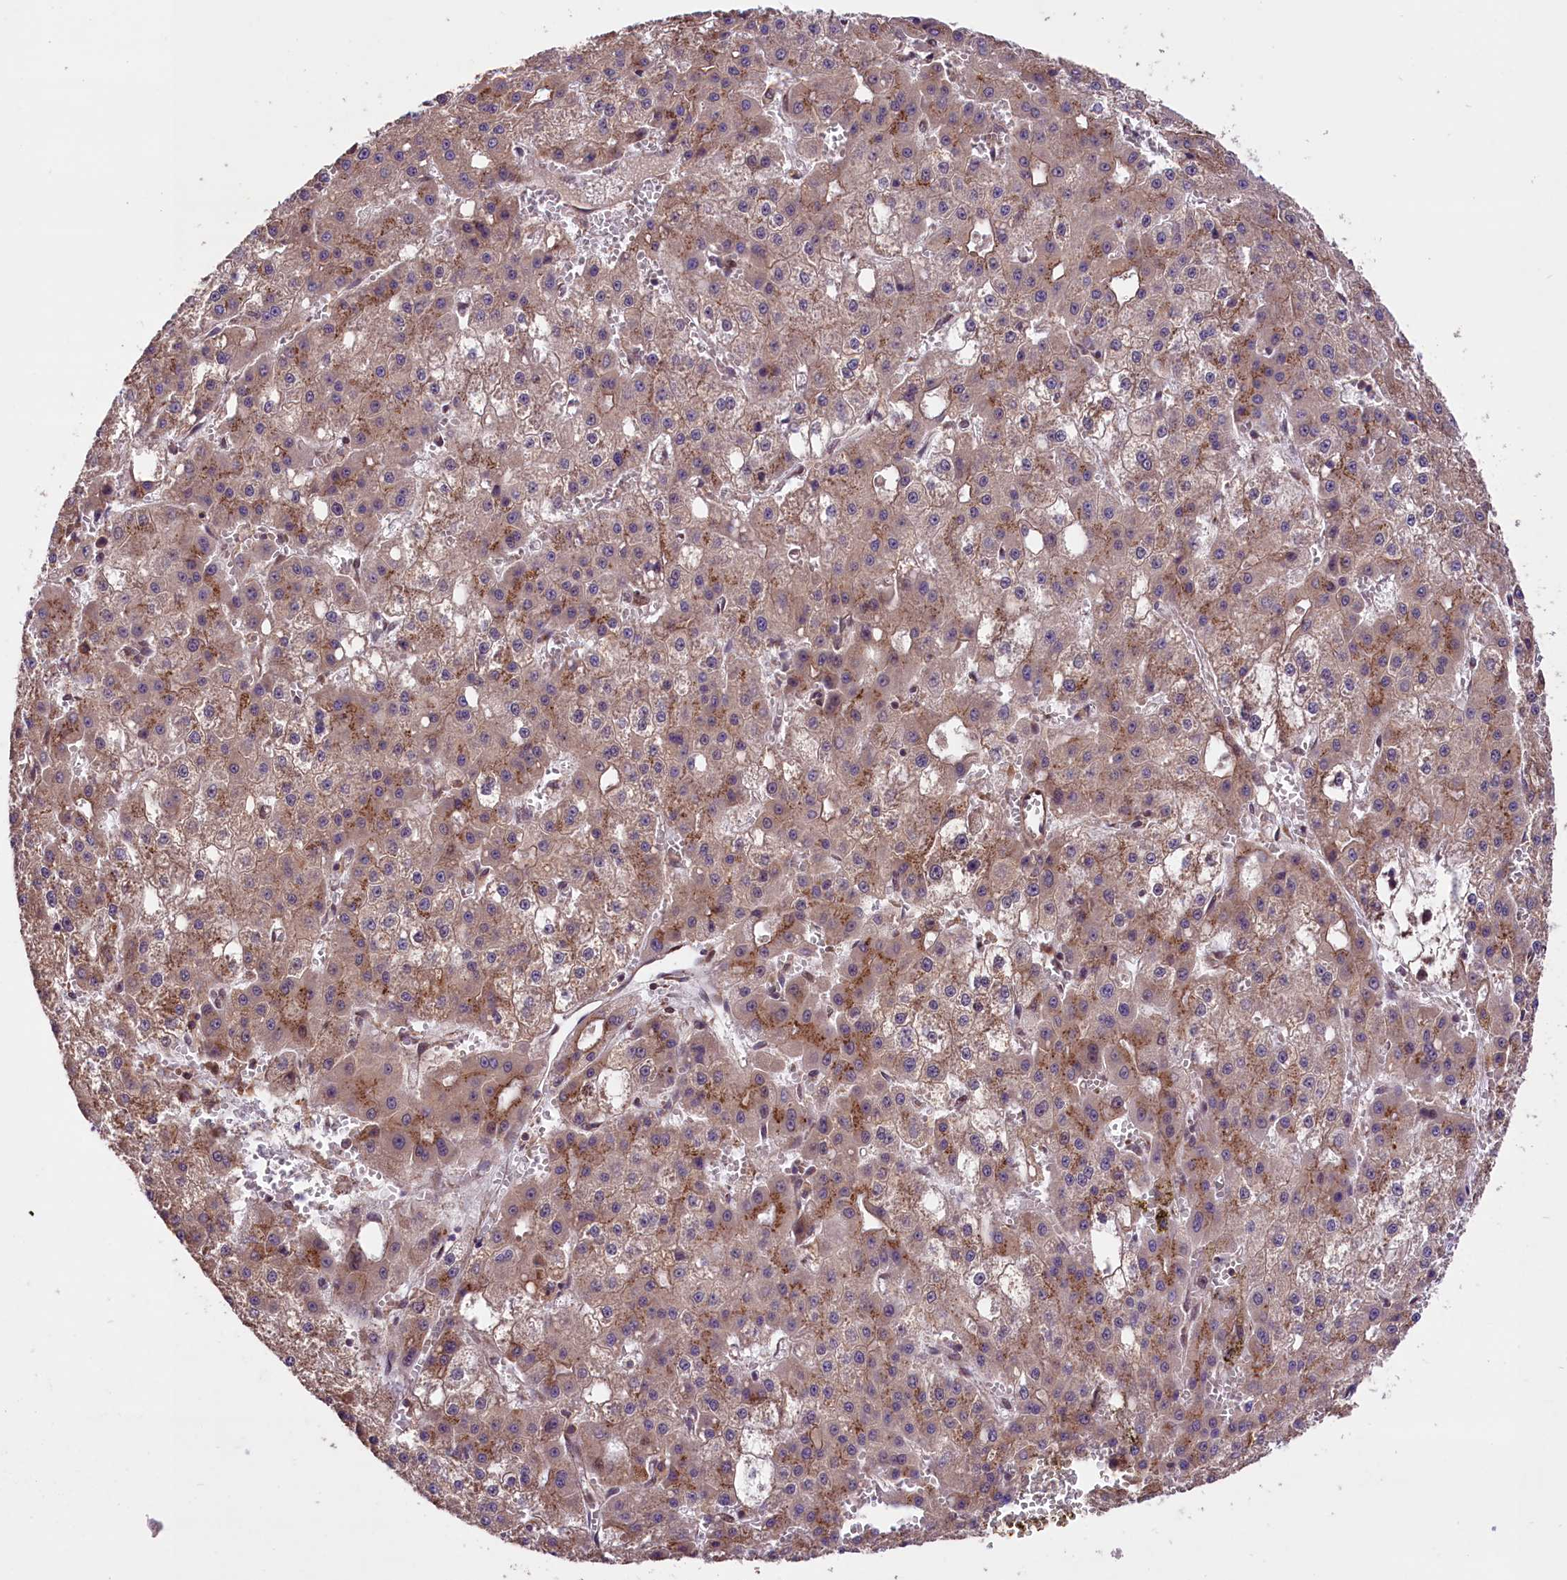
{"staining": {"intensity": "moderate", "quantity": ">75%", "location": "cytoplasmic/membranous"}, "tissue": "liver cancer", "cell_type": "Tumor cells", "image_type": "cancer", "snomed": [{"axis": "morphology", "description": "Carcinoma, Hepatocellular, NOS"}, {"axis": "topography", "description": "Liver"}], "caption": "High-magnification brightfield microscopy of liver cancer (hepatocellular carcinoma) stained with DAB (3,3'-diaminobenzidine) (brown) and counterstained with hematoxylin (blue). tumor cells exhibit moderate cytoplasmic/membranous positivity is seen in approximately>75% of cells. Immunohistochemistry stains the protein in brown and the nuclei are stained blue.", "gene": "HDAC5", "patient": {"sex": "male", "age": 47}}